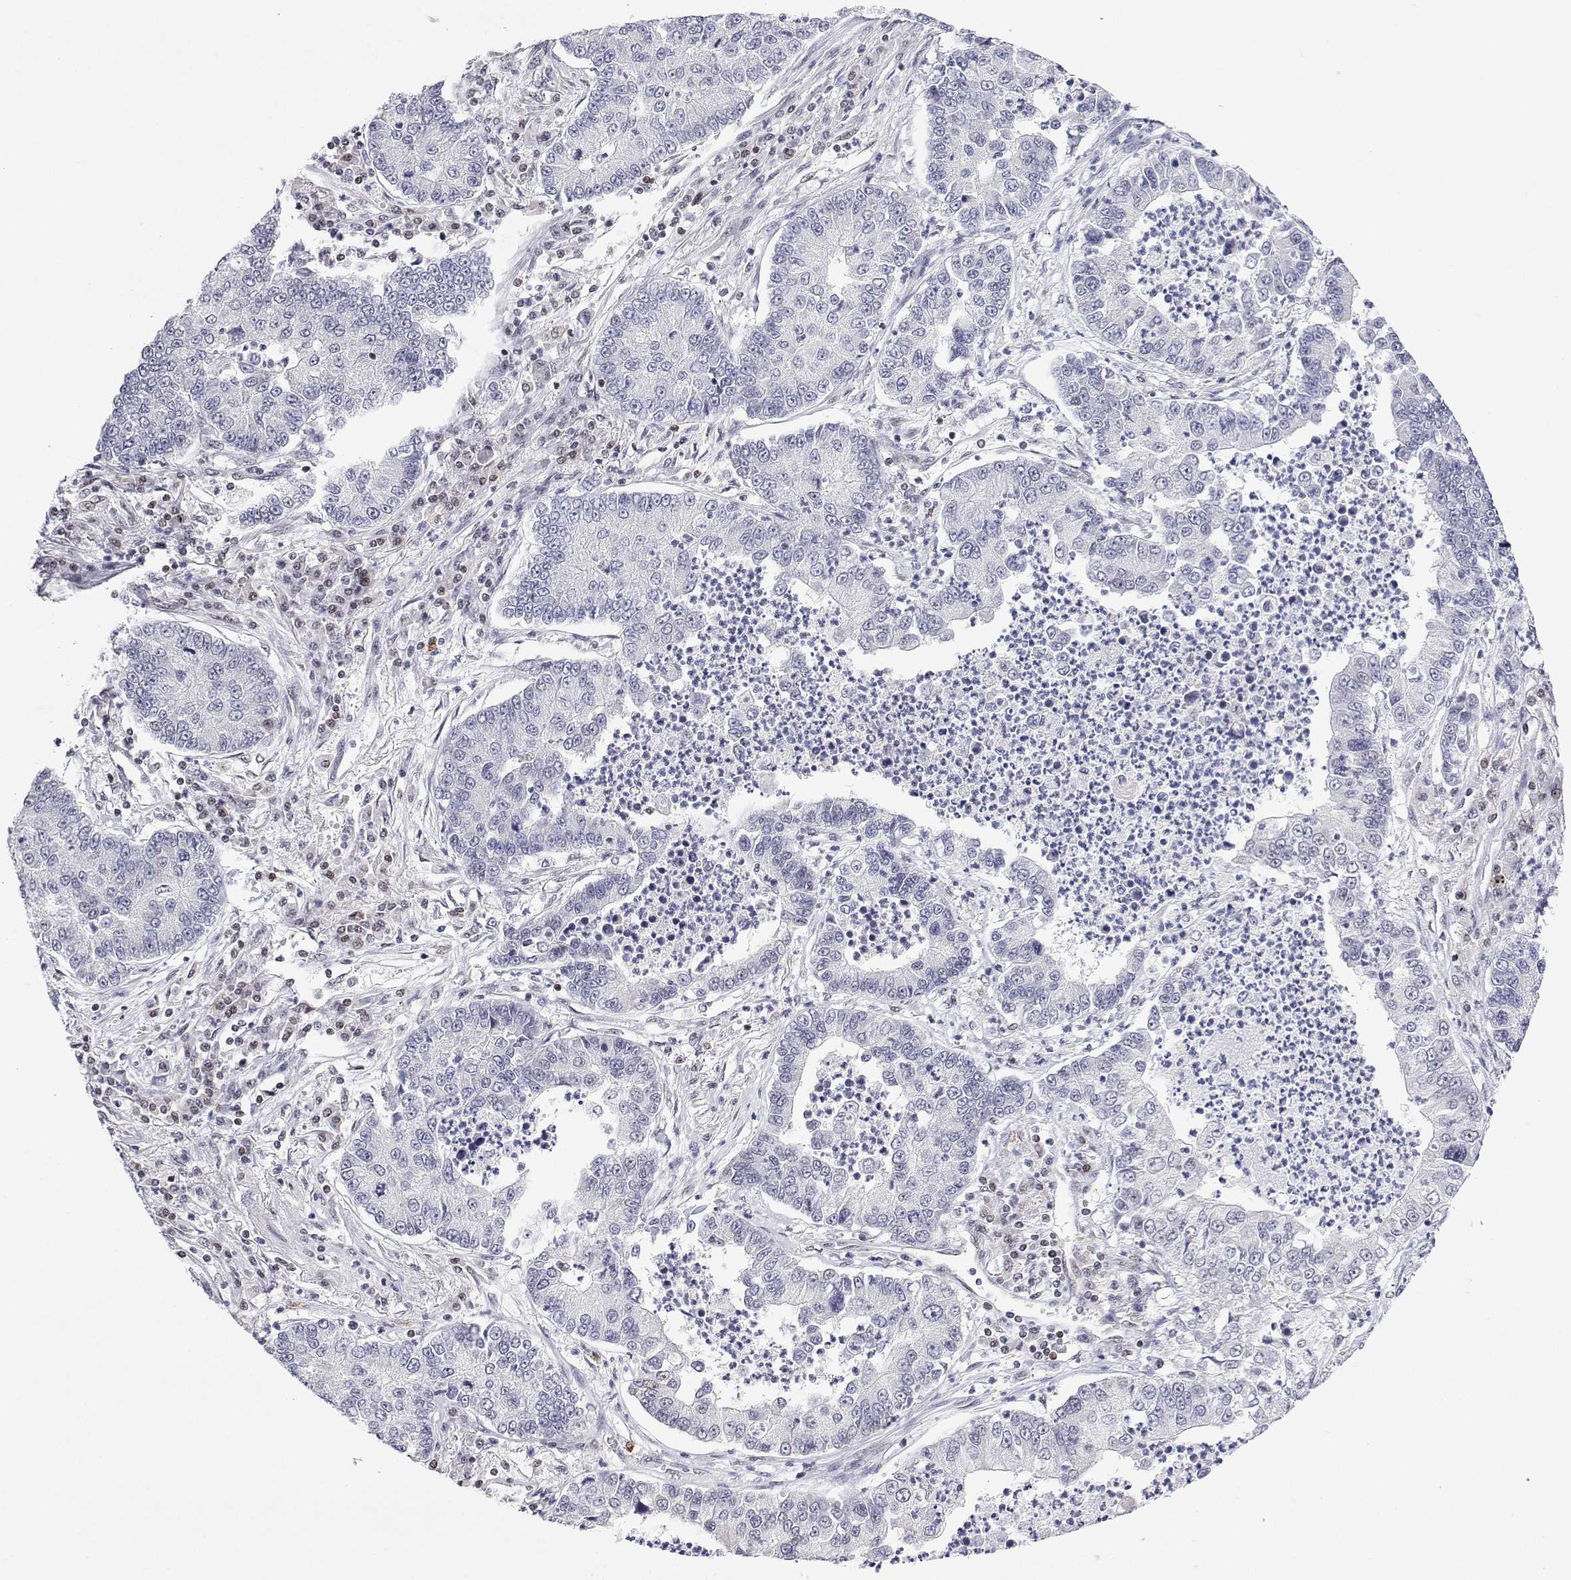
{"staining": {"intensity": "negative", "quantity": "none", "location": "none"}, "tissue": "lung cancer", "cell_type": "Tumor cells", "image_type": "cancer", "snomed": [{"axis": "morphology", "description": "Adenocarcinoma, NOS"}, {"axis": "topography", "description": "Lung"}], "caption": "Immunohistochemistry image of neoplastic tissue: human lung cancer stained with DAB (3,3'-diaminobenzidine) shows no significant protein positivity in tumor cells.", "gene": "XPC", "patient": {"sex": "female", "age": 57}}